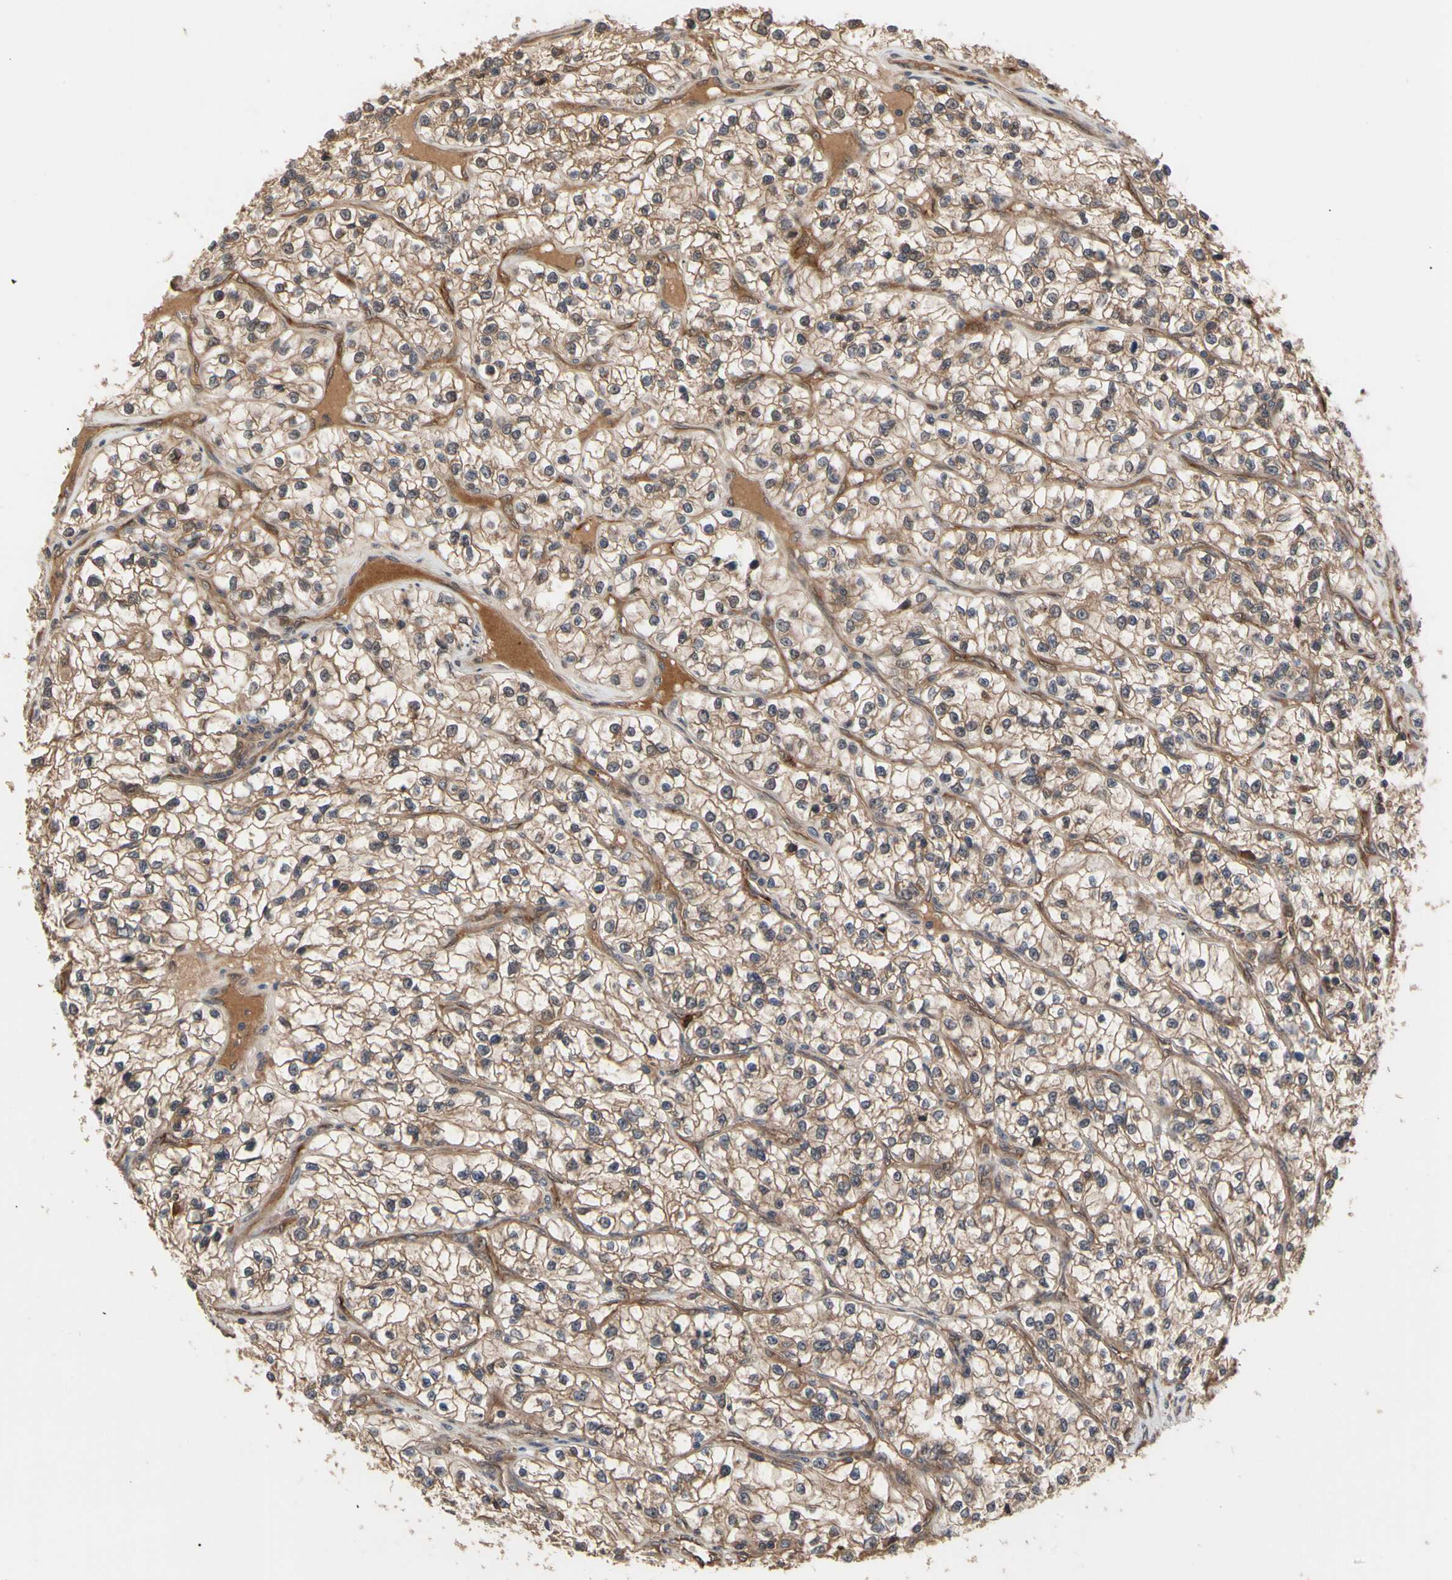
{"staining": {"intensity": "moderate", "quantity": ">75%", "location": "cytoplasmic/membranous"}, "tissue": "renal cancer", "cell_type": "Tumor cells", "image_type": "cancer", "snomed": [{"axis": "morphology", "description": "Adenocarcinoma, NOS"}, {"axis": "topography", "description": "Kidney"}], "caption": "Moderate cytoplasmic/membranous staining is appreciated in about >75% of tumor cells in adenocarcinoma (renal).", "gene": "CYTIP", "patient": {"sex": "female", "age": 57}}